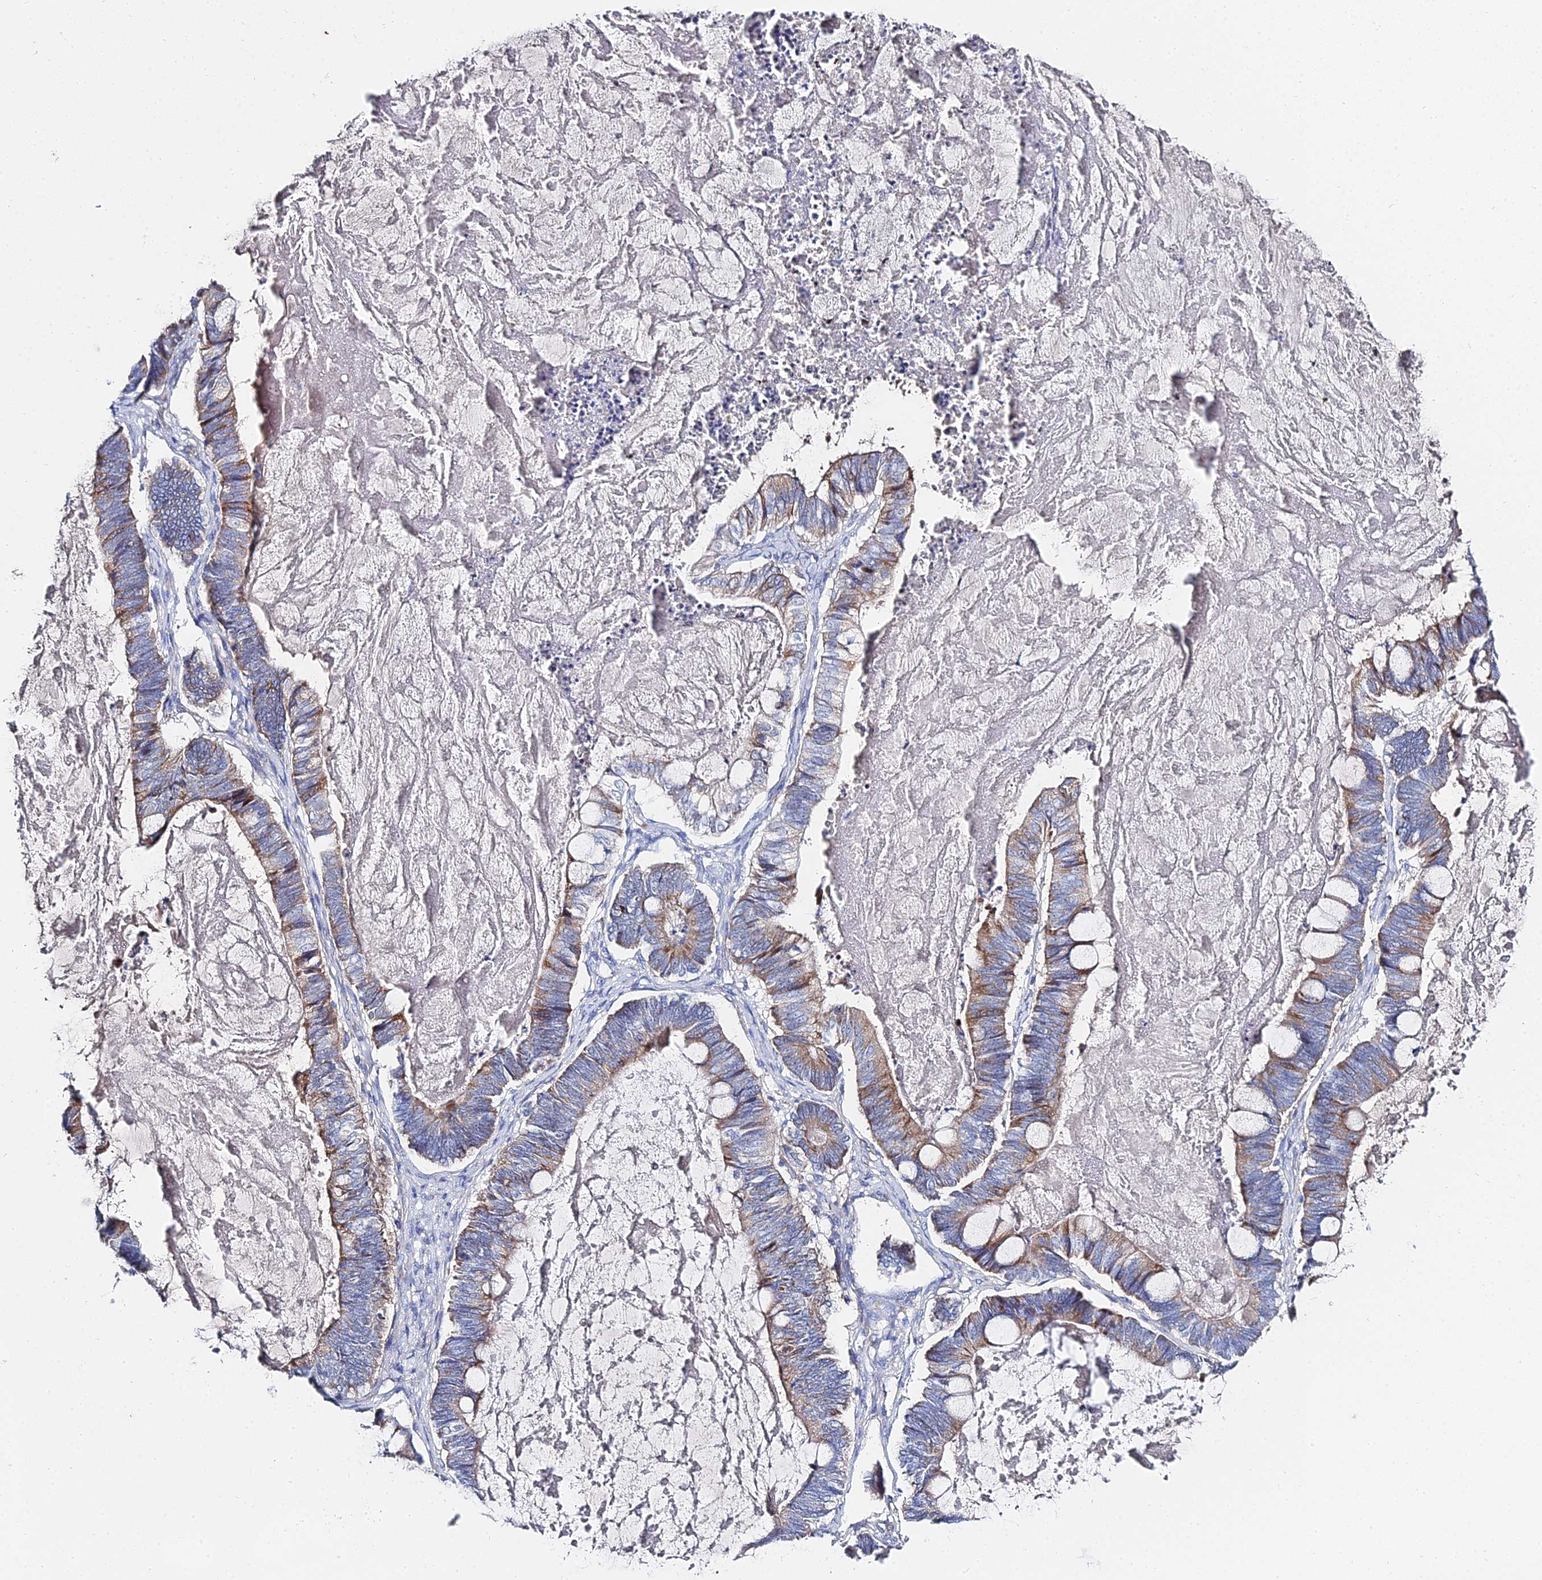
{"staining": {"intensity": "moderate", "quantity": ">75%", "location": "cytoplasmic/membranous"}, "tissue": "ovarian cancer", "cell_type": "Tumor cells", "image_type": "cancer", "snomed": [{"axis": "morphology", "description": "Cystadenocarcinoma, mucinous, NOS"}, {"axis": "topography", "description": "Ovary"}], "caption": "An immunohistochemistry histopathology image of neoplastic tissue is shown. Protein staining in brown highlights moderate cytoplasmic/membranous positivity in ovarian mucinous cystadenocarcinoma within tumor cells. (Brightfield microscopy of DAB IHC at high magnification).", "gene": "PTTG1", "patient": {"sex": "female", "age": 61}}